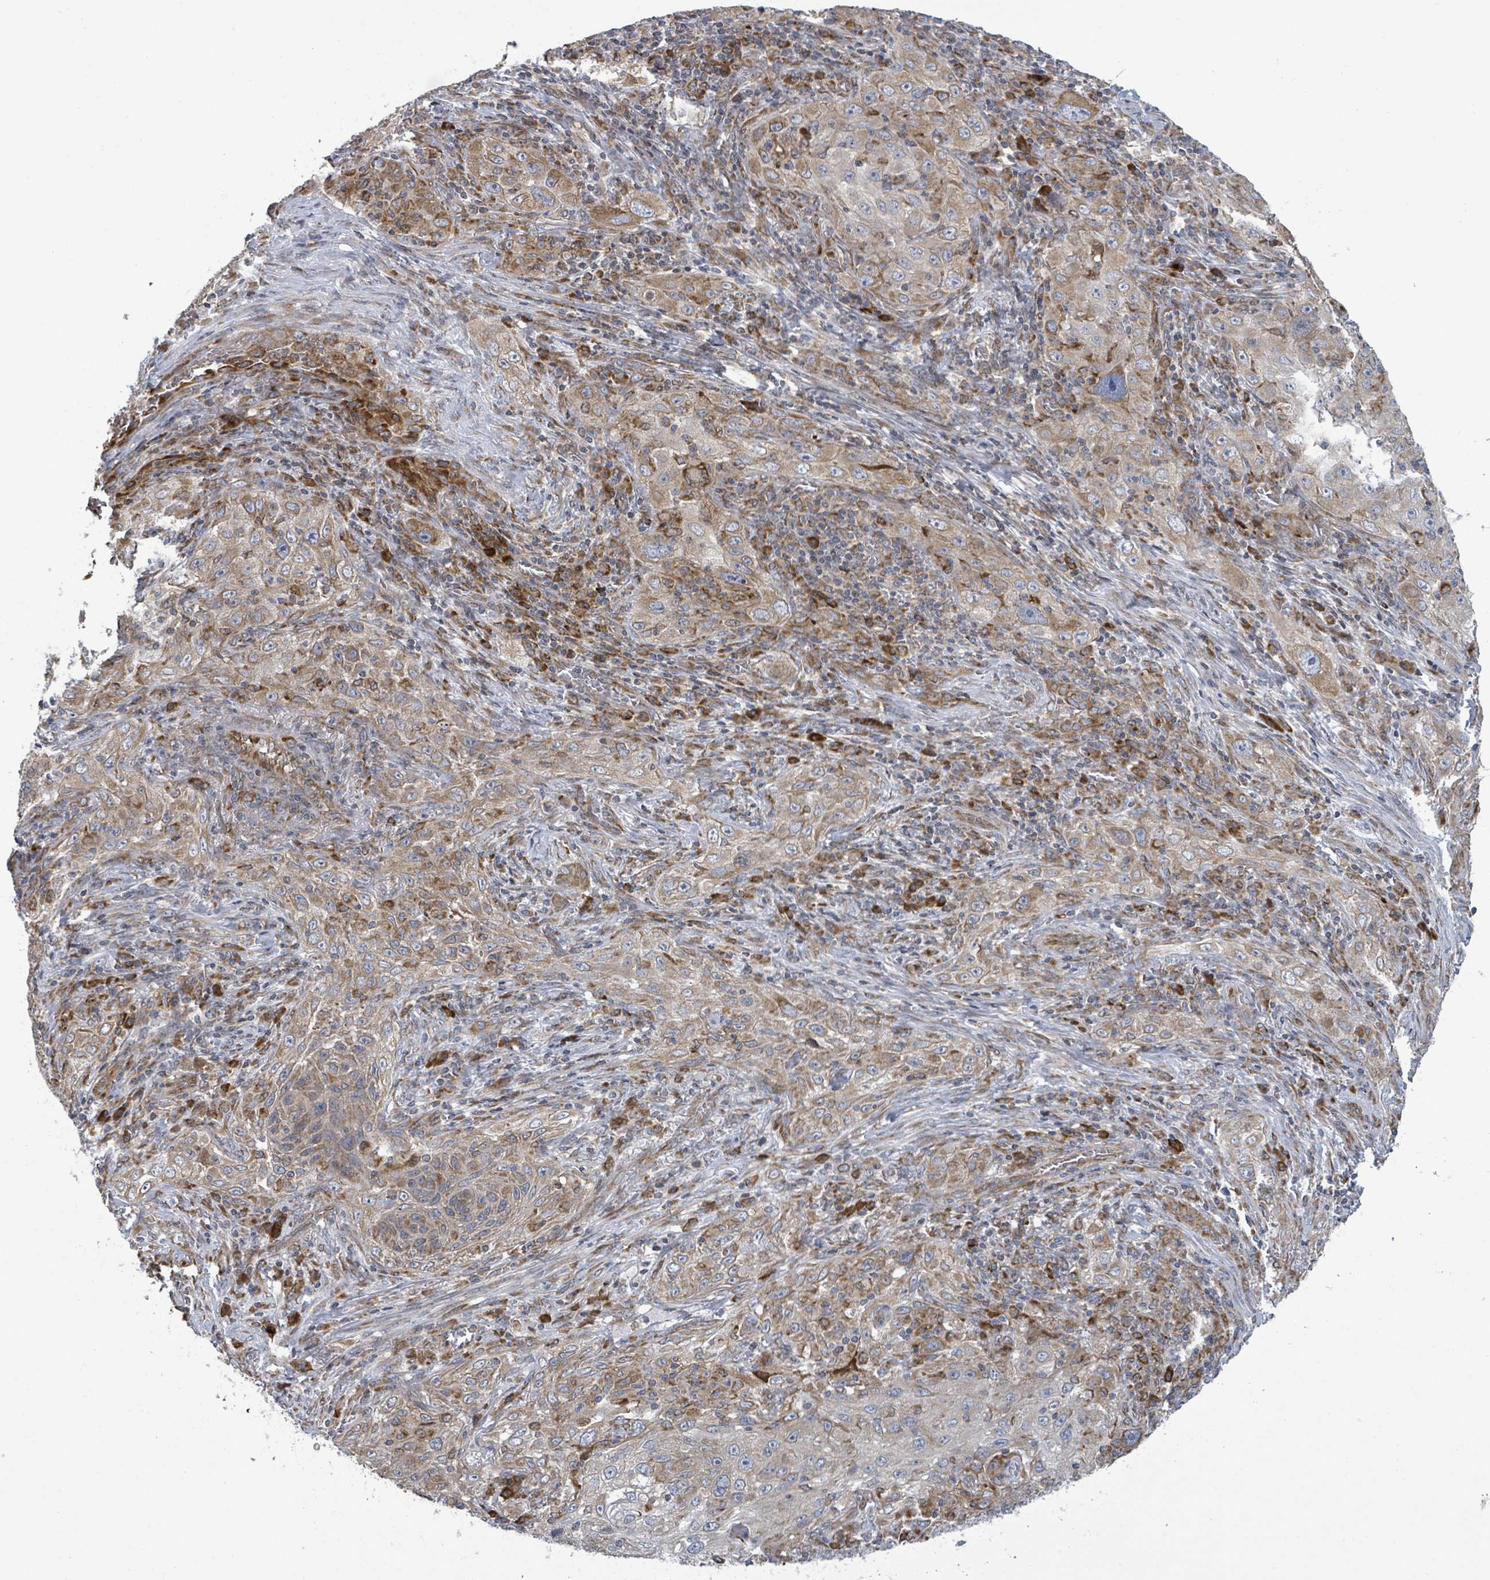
{"staining": {"intensity": "weak", "quantity": "25%-75%", "location": "cytoplasmic/membranous"}, "tissue": "lung cancer", "cell_type": "Tumor cells", "image_type": "cancer", "snomed": [{"axis": "morphology", "description": "Squamous cell carcinoma, NOS"}, {"axis": "topography", "description": "Lung"}], "caption": "Approximately 25%-75% of tumor cells in squamous cell carcinoma (lung) show weak cytoplasmic/membranous protein staining as visualized by brown immunohistochemical staining.", "gene": "NOMO1", "patient": {"sex": "female", "age": 69}}